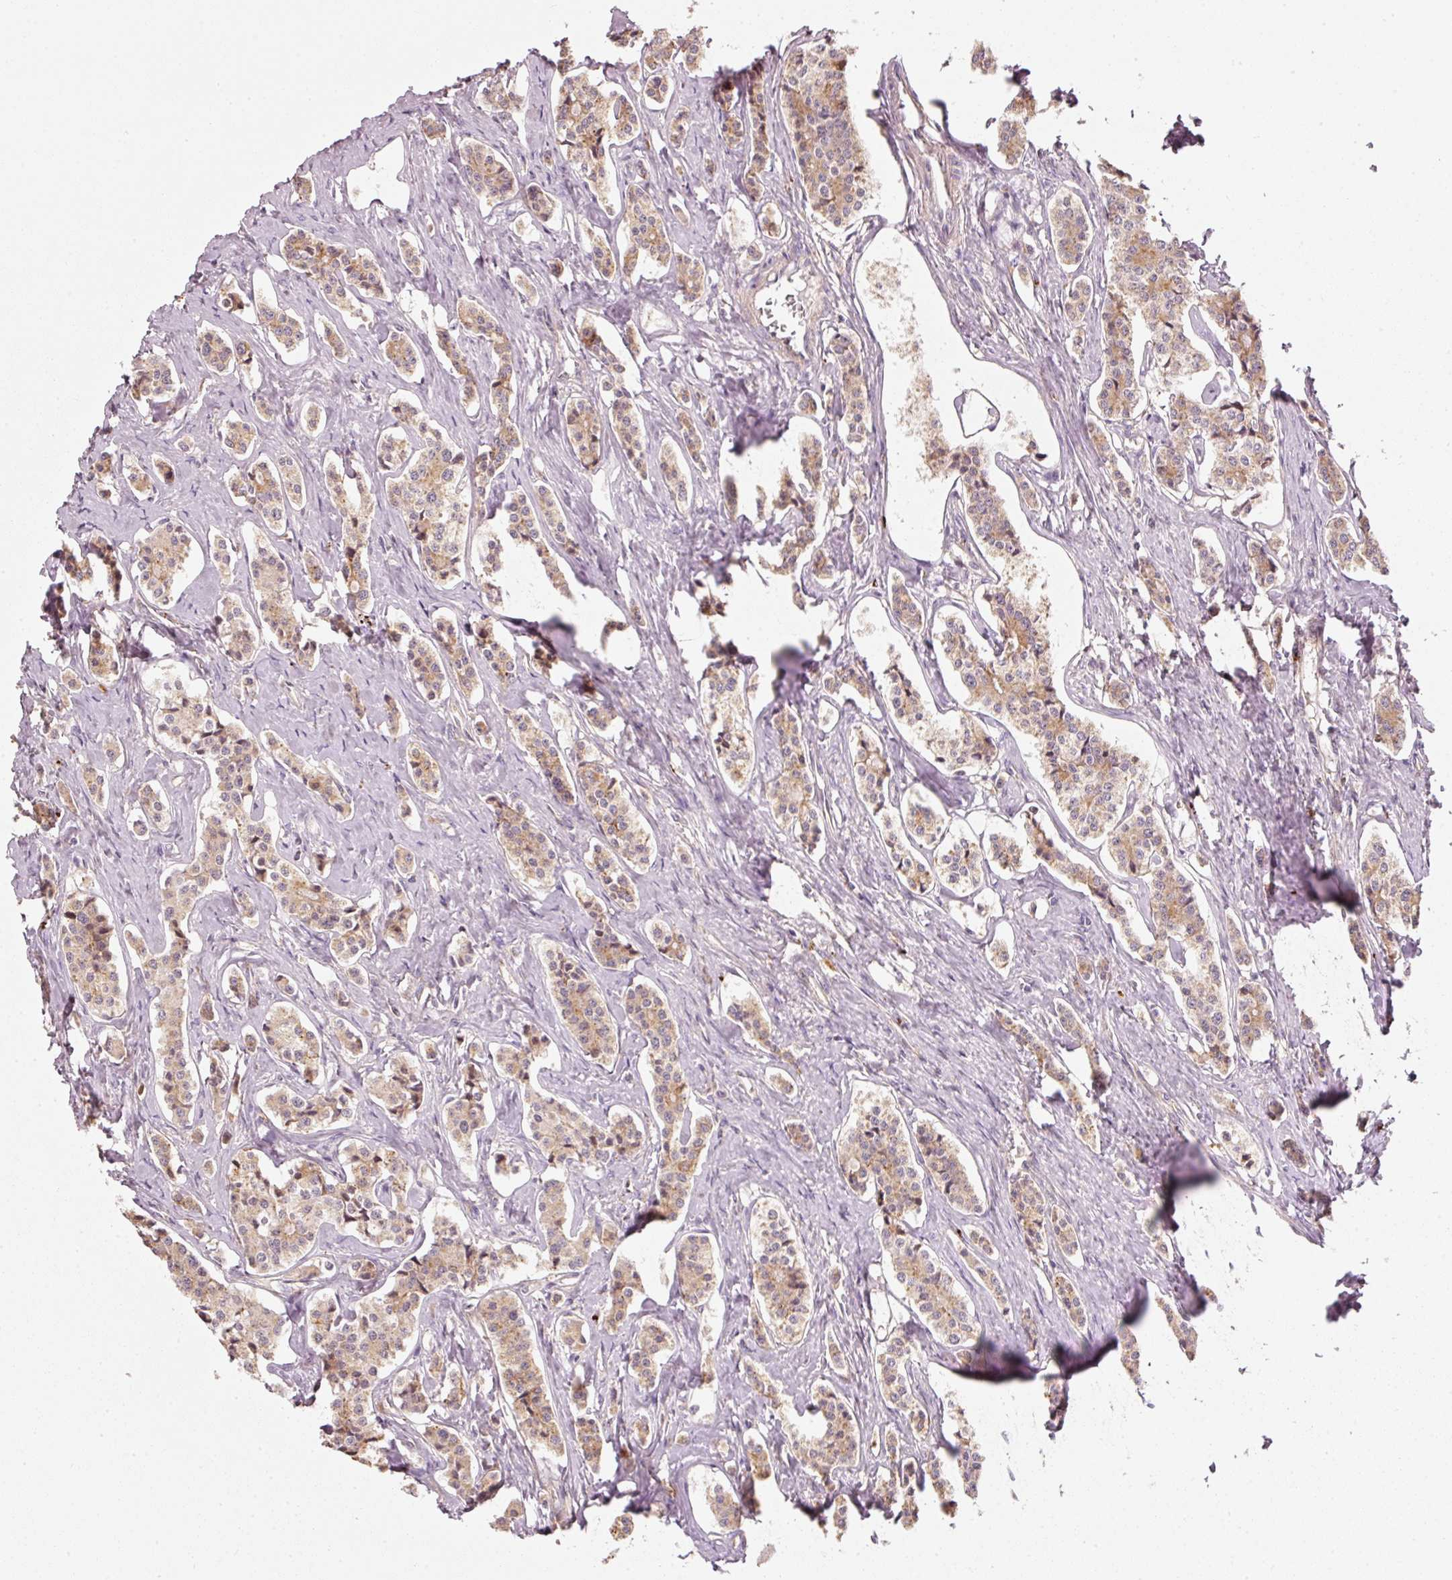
{"staining": {"intensity": "moderate", "quantity": ">75%", "location": "cytoplasmic/membranous"}, "tissue": "carcinoid", "cell_type": "Tumor cells", "image_type": "cancer", "snomed": [{"axis": "morphology", "description": "Carcinoid, malignant, NOS"}, {"axis": "topography", "description": "Small intestine"}], "caption": "Immunohistochemical staining of human carcinoid shows medium levels of moderate cytoplasmic/membranous protein expression in approximately >75% of tumor cells.", "gene": "MTHFD1L", "patient": {"sex": "male", "age": 63}}